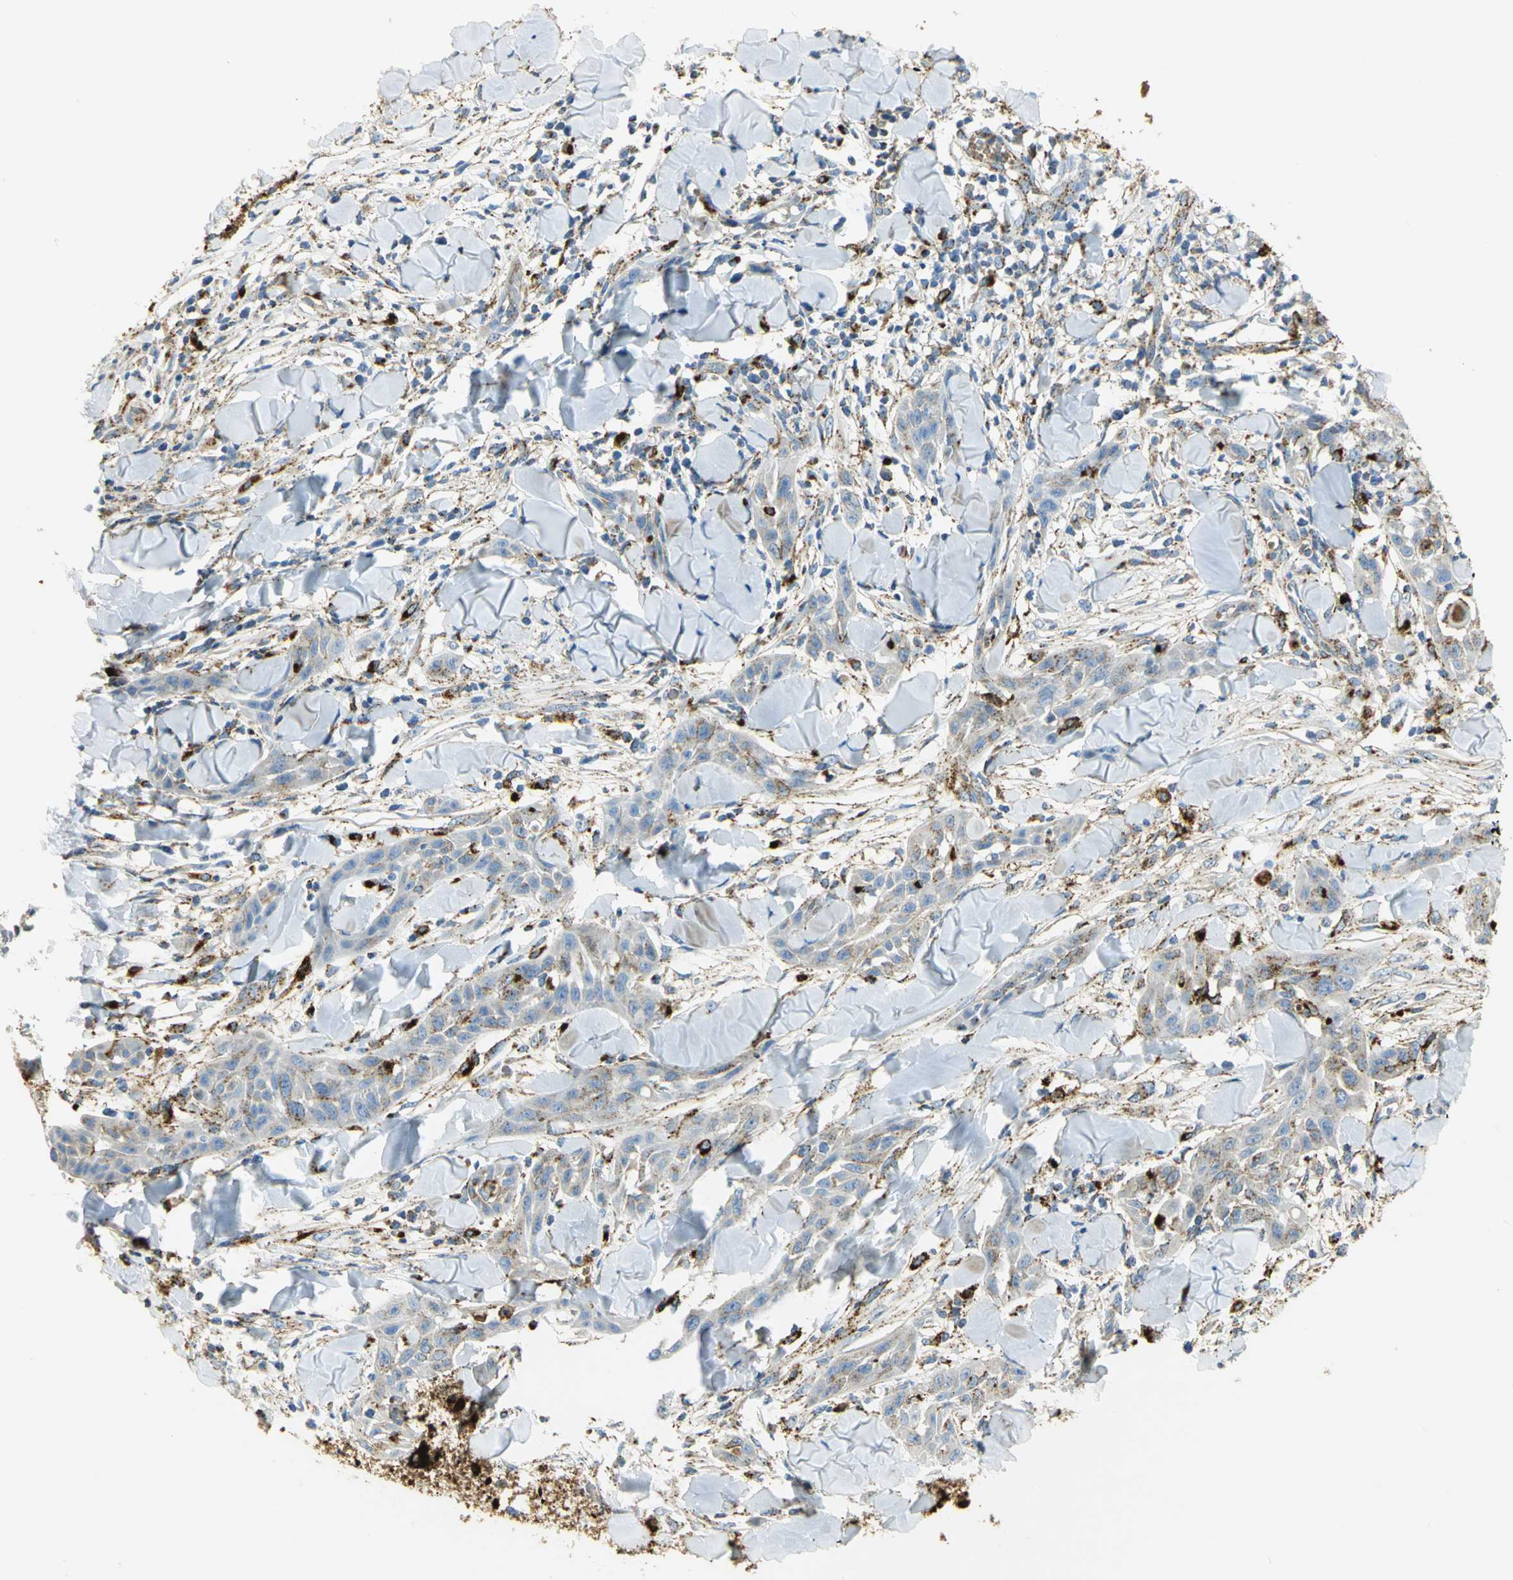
{"staining": {"intensity": "weak", "quantity": ">75%", "location": "cytoplasmic/membranous"}, "tissue": "skin cancer", "cell_type": "Tumor cells", "image_type": "cancer", "snomed": [{"axis": "morphology", "description": "Squamous cell carcinoma, NOS"}, {"axis": "topography", "description": "Skin"}], "caption": "Human squamous cell carcinoma (skin) stained with a brown dye demonstrates weak cytoplasmic/membranous positive positivity in about >75% of tumor cells.", "gene": "ARSA", "patient": {"sex": "male", "age": 24}}